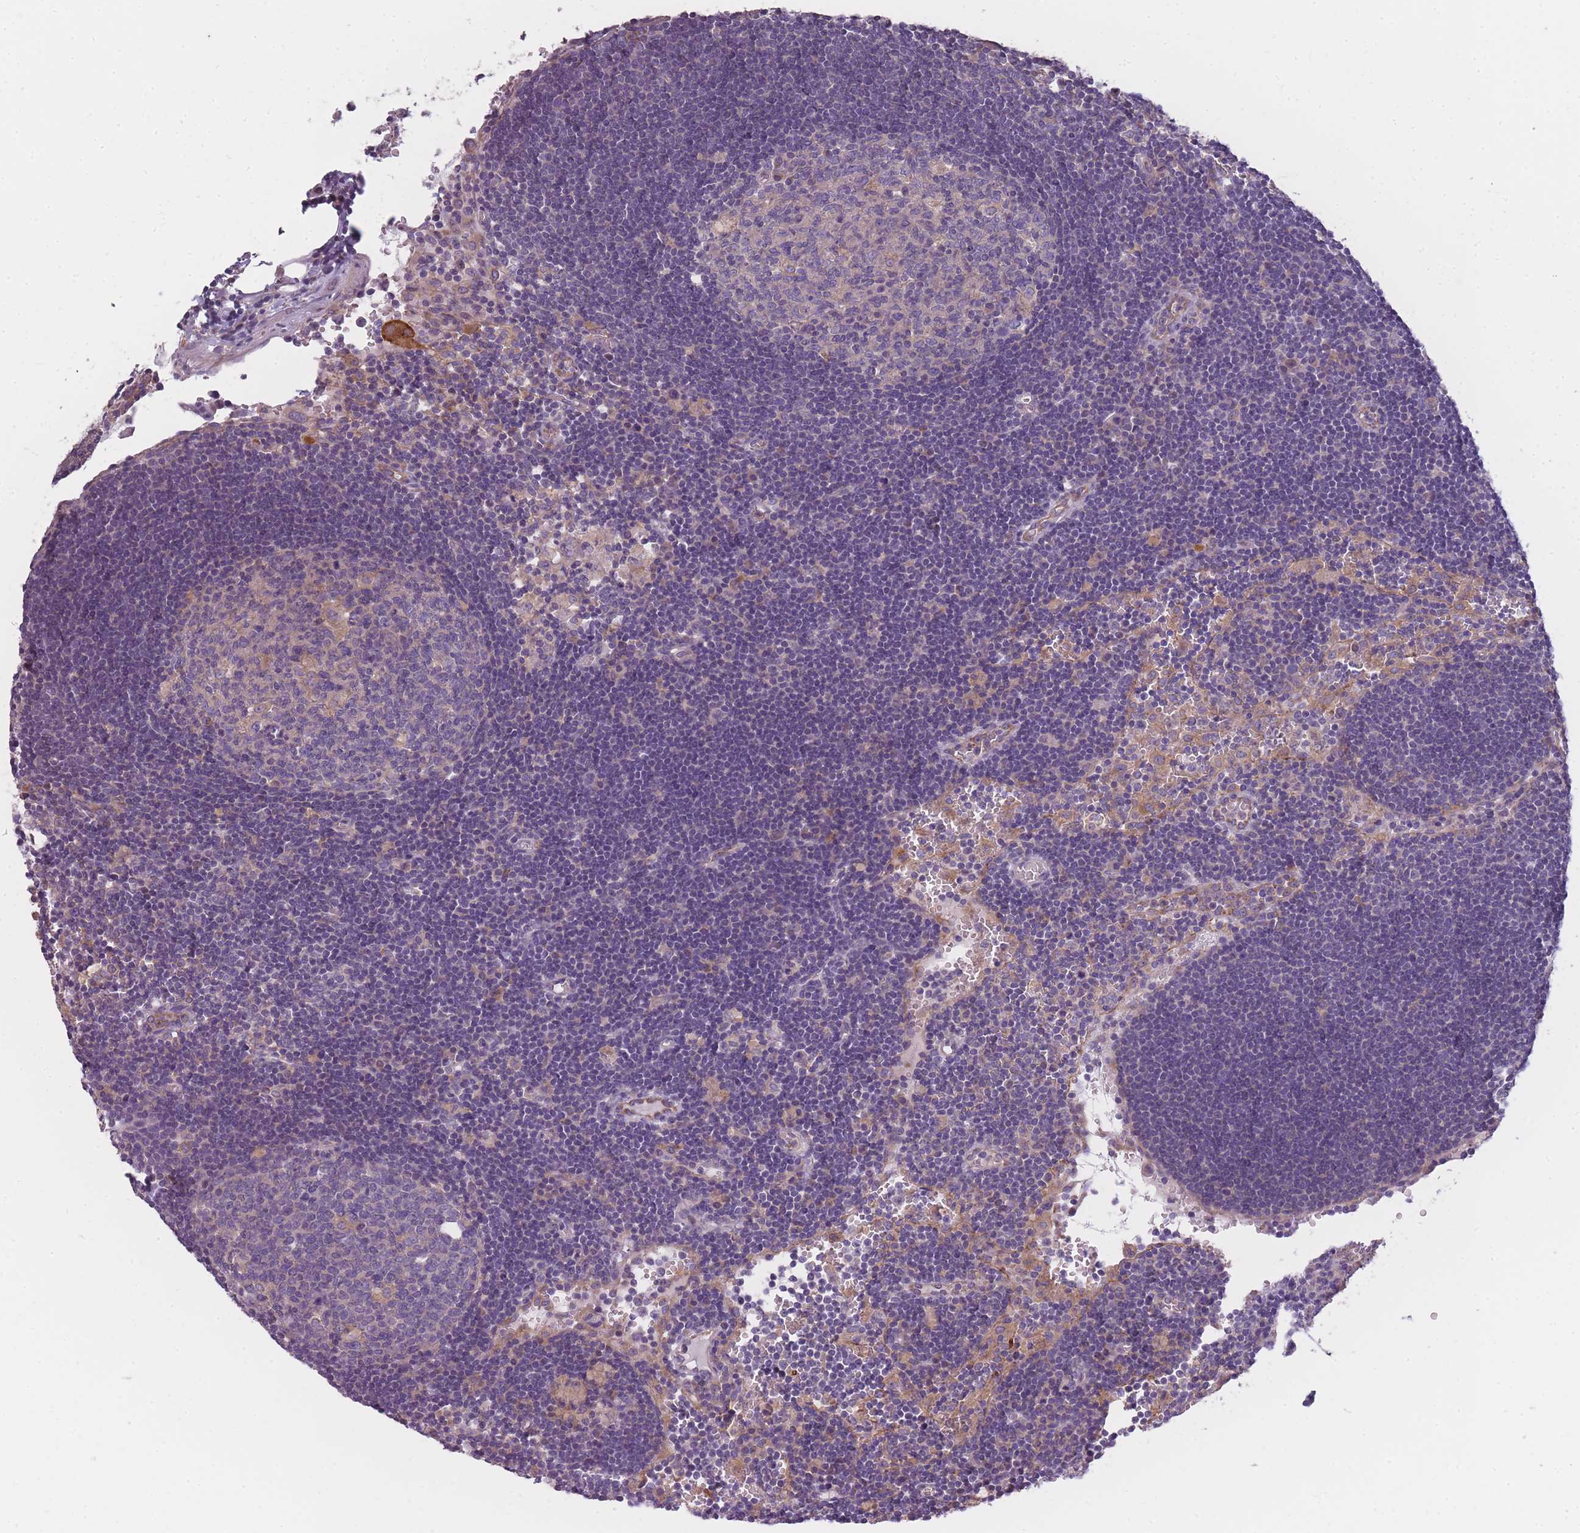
{"staining": {"intensity": "negative", "quantity": "none", "location": "none"}, "tissue": "lymph node", "cell_type": "Germinal center cells", "image_type": "normal", "snomed": [{"axis": "morphology", "description": "Normal tissue, NOS"}, {"axis": "topography", "description": "Lymph node"}], "caption": "An immunohistochemistry histopathology image of unremarkable lymph node is shown. There is no staining in germinal center cells of lymph node.", "gene": "AP3M1", "patient": {"sex": "male", "age": 62}}